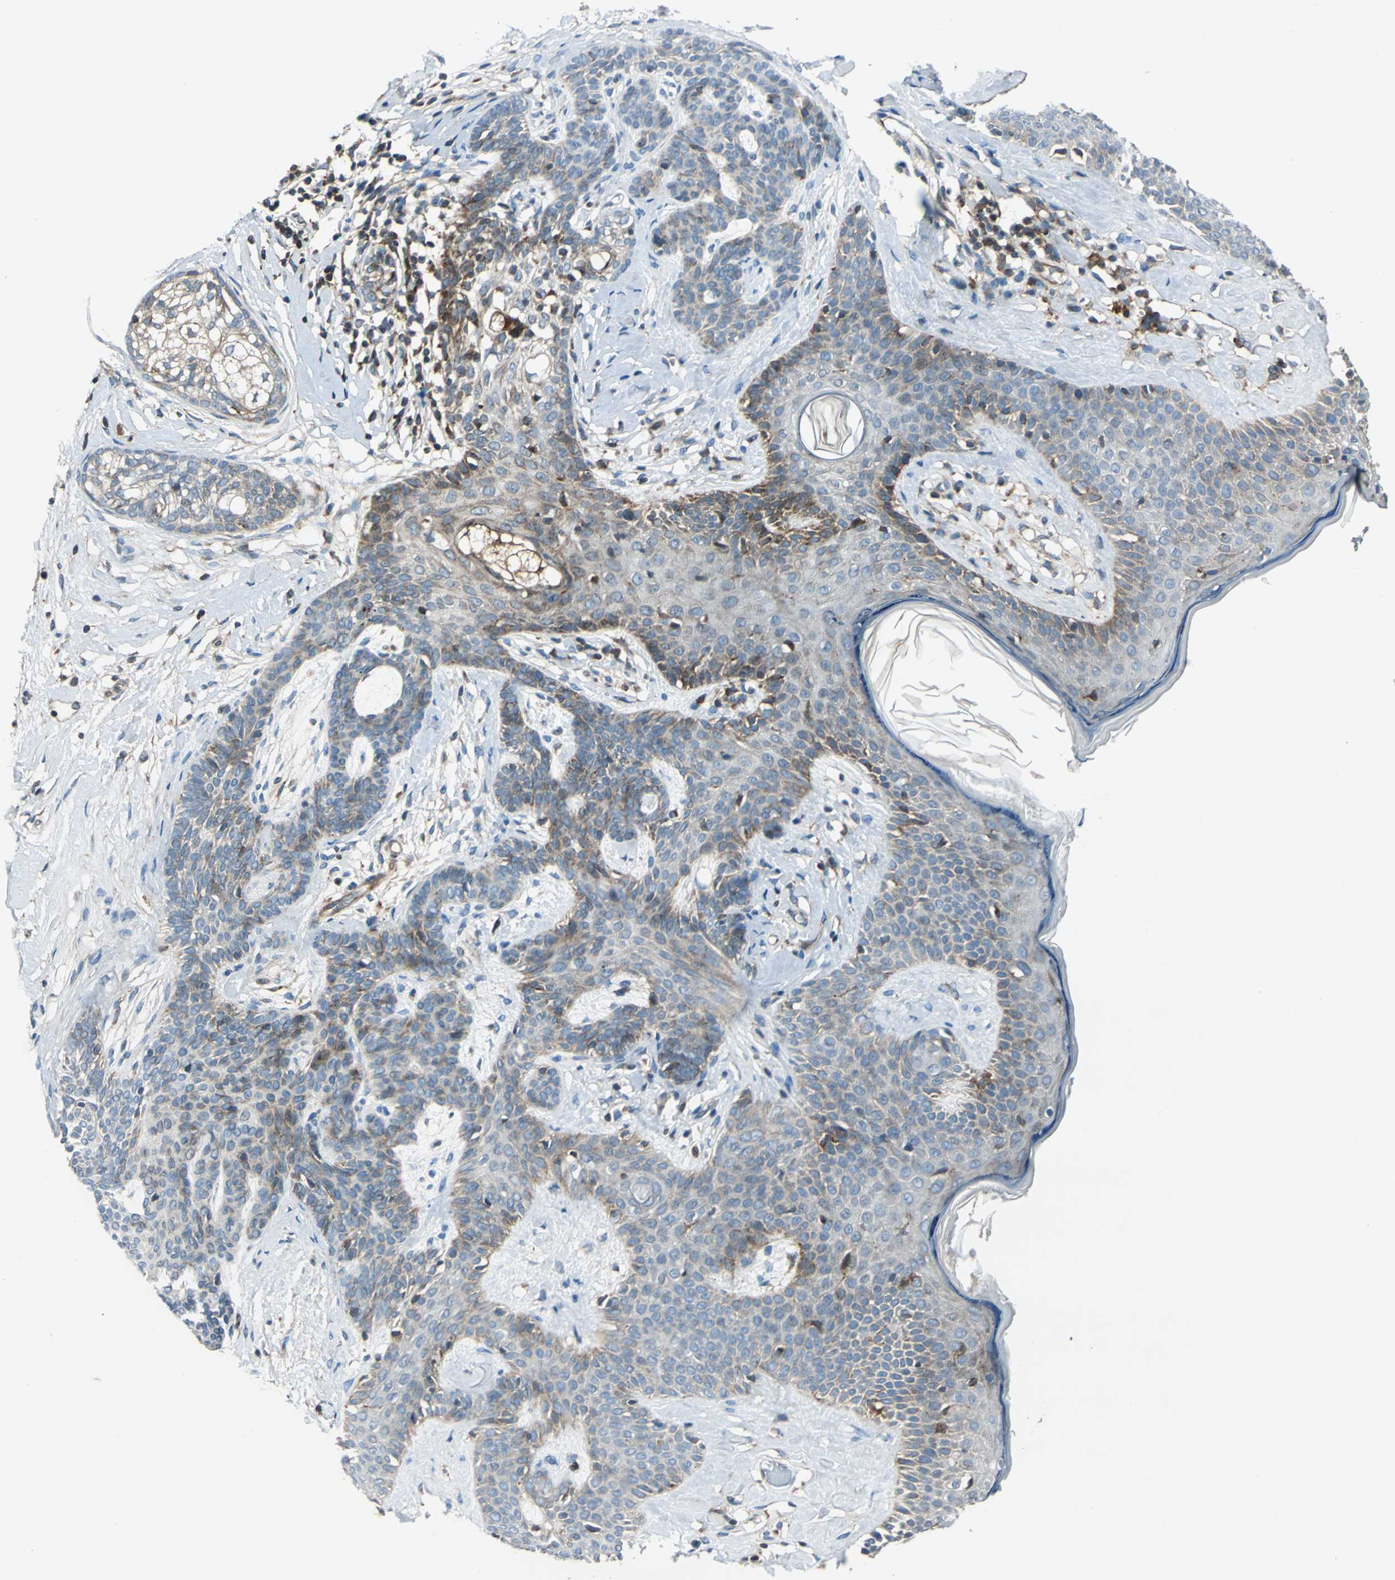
{"staining": {"intensity": "moderate", "quantity": "25%-75%", "location": "cytoplasmic/membranous"}, "tissue": "skin cancer", "cell_type": "Tumor cells", "image_type": "cancer", "snomed": [{"axis": "morphology", "description": "Developmental malformation"}, {"axis": "morphology", "description": "Basal cell carcinoma"}, {"axis": "topography", "description": "Skin"}], "caption": "The histopathology image shows immunohistochemical staining of skin cancer (basal cell carcinoma). There is moderate cytoplasmic/membranous staining is present in about 25%-75% of tumor cells.", "gene": "HTATIP2", "patient": {"sex": "female", "age": 62}}